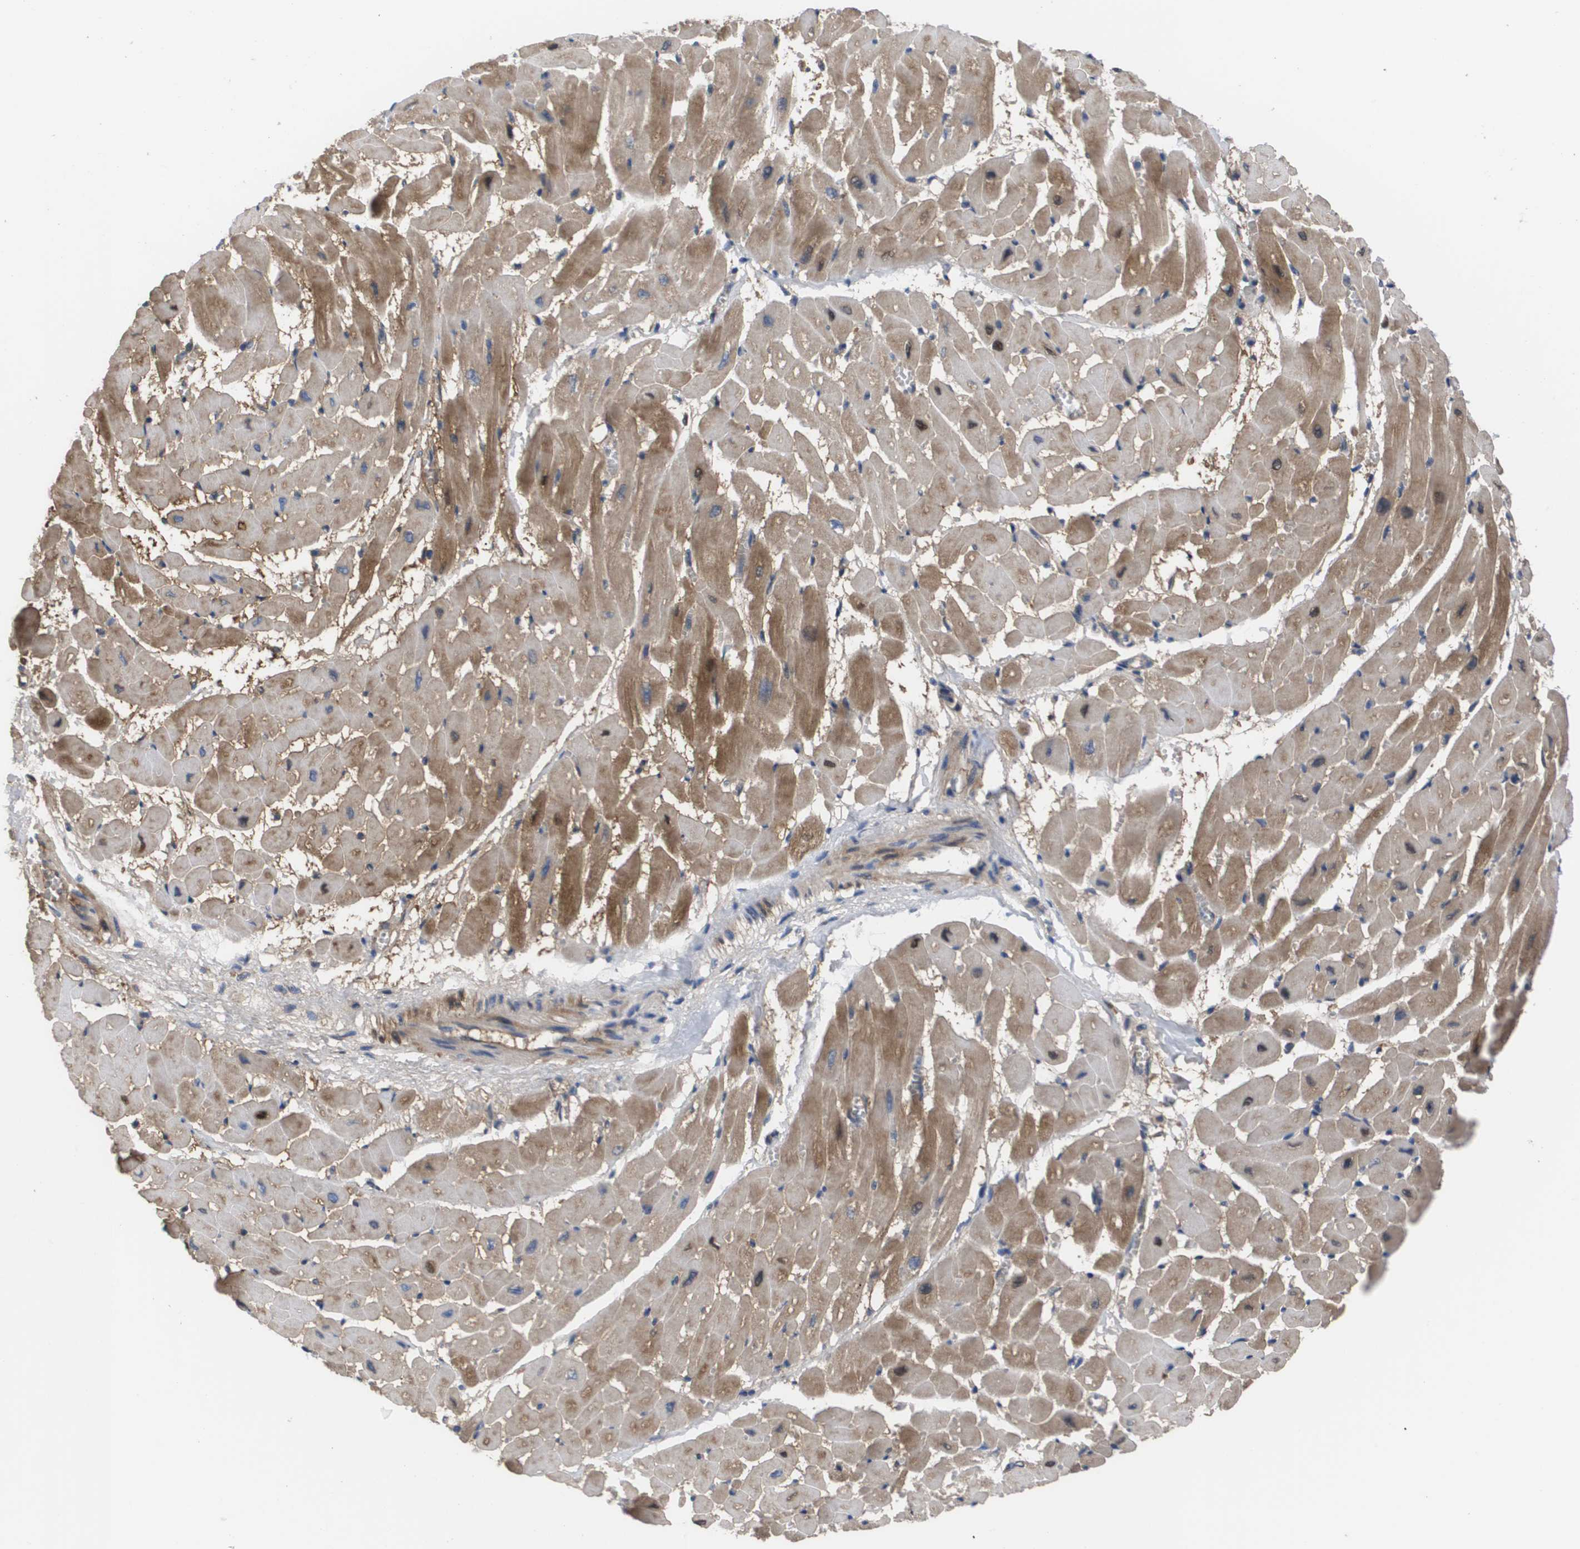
{"staining": {"intensity": "moderate", "quantity": "<25%", "location": "cytoplasmic/membranous"}, "tissue": "heart muscle", "cell_type": "Cardiomyocytes", "image_type": "normal", "snomed": [{"axis": "morphology", "description": "Normal tissue, NOS"}, {"axis": "topography", "description": "Heart"}], "caption": "Moderate cytoplasmic/membranous protein expression is seen in approximately <25% of cardiomyocytes in heart muscle. Nuclei are stained in blue.", "gene": "SERPINA6", "patient": {"sex": "male", "age": 45}}